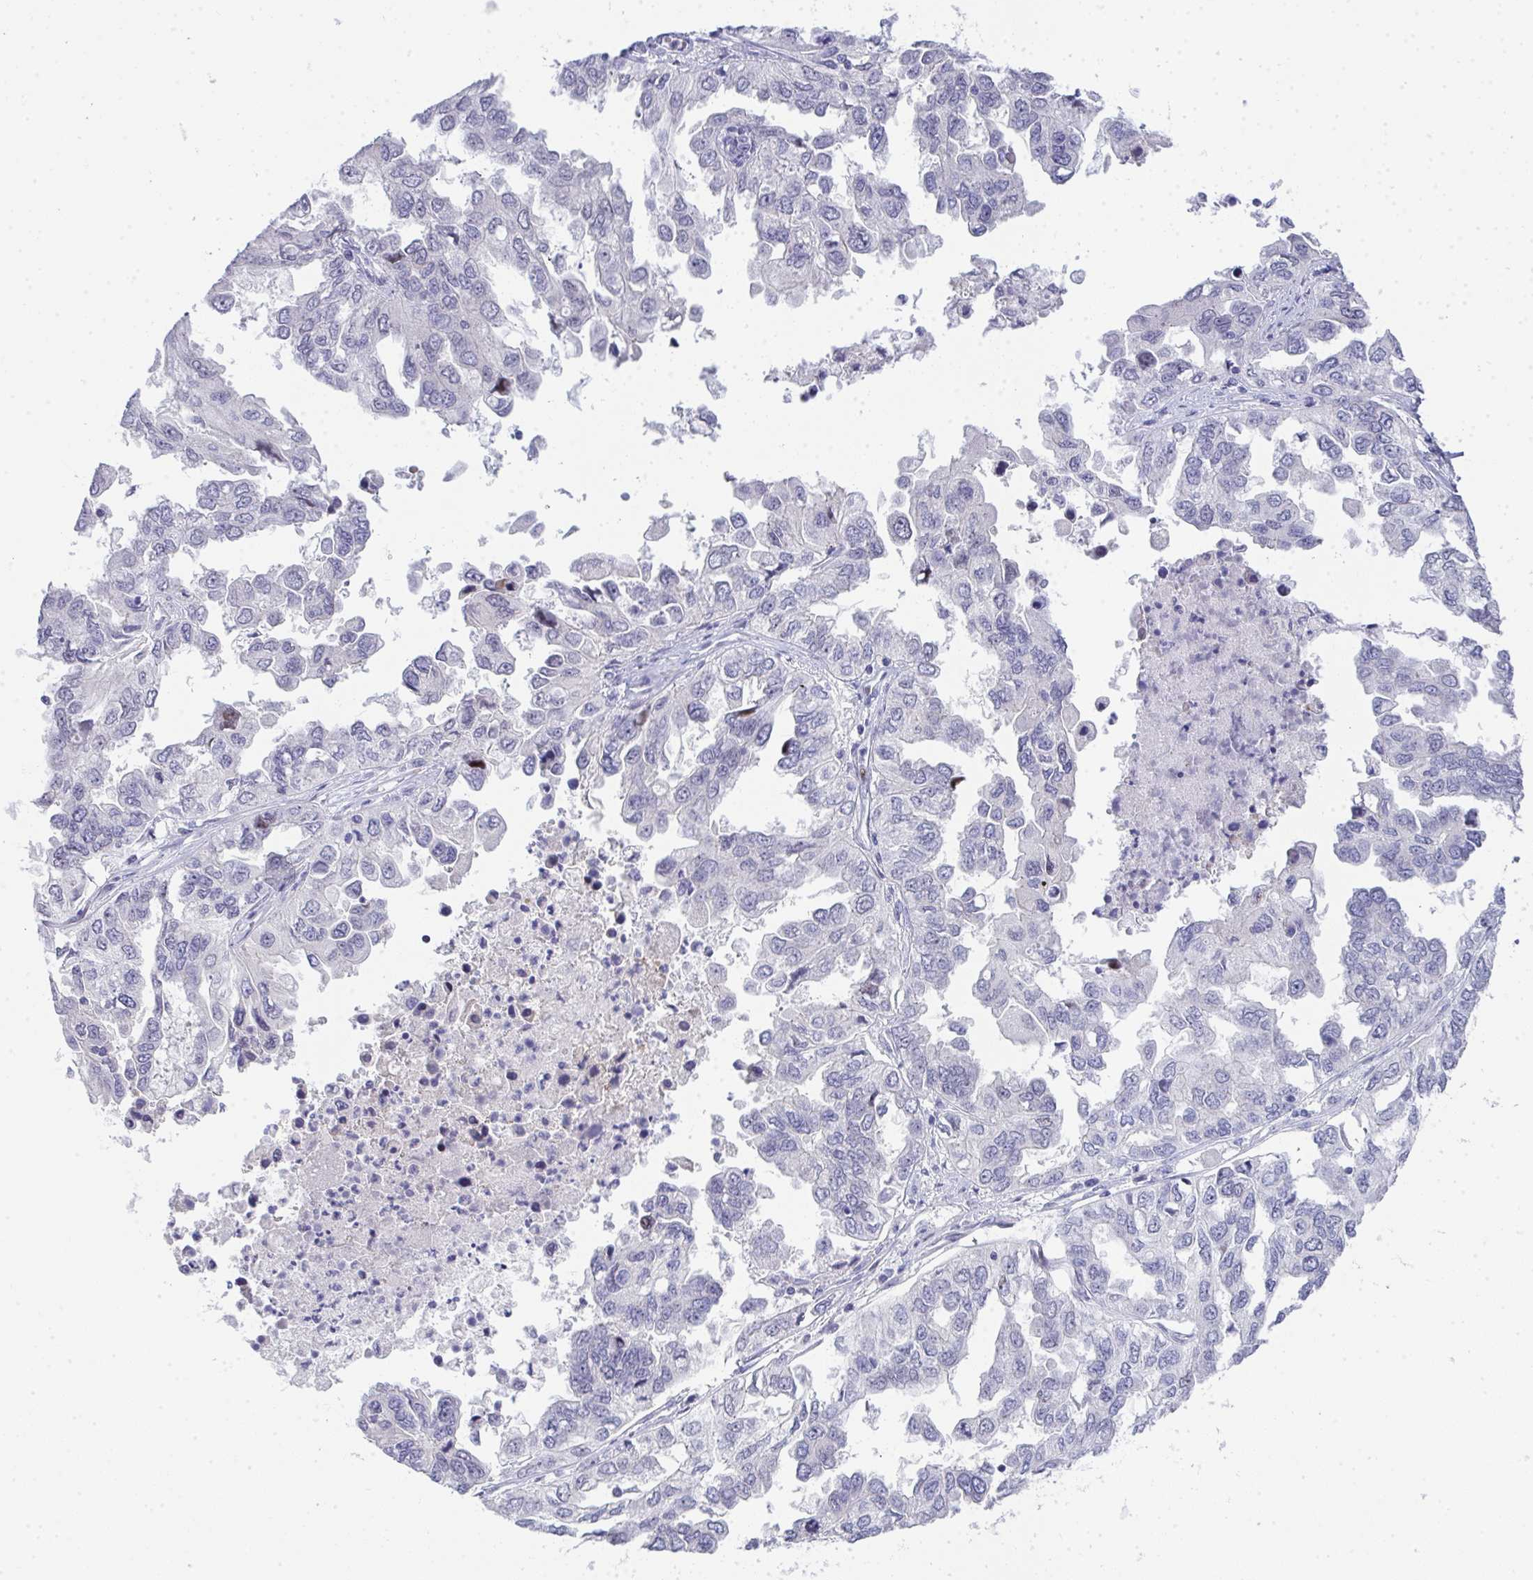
{"staining": {"intensity": "moderate", "quantity": "<25%", "location": "nuclear"}, "tissue": "ovarian cancer", "cell_type": "Tumor cells", "image_type": "cancer", "snomed": [{"axis": "morphology", "description": "Cystadenocarcinoma, serous, NOS"}, {"axis": "topography", "description": "Ovary"}], "caption": "A histopathology image showing moderate nuclear staining in about <25% of tumor cells in ovarian serous cystadenocarcinoma, as visualized by brown immunohistochemical staining.", "gene": "GALNT16", "patient": {"sex": "female", "age": 53}}